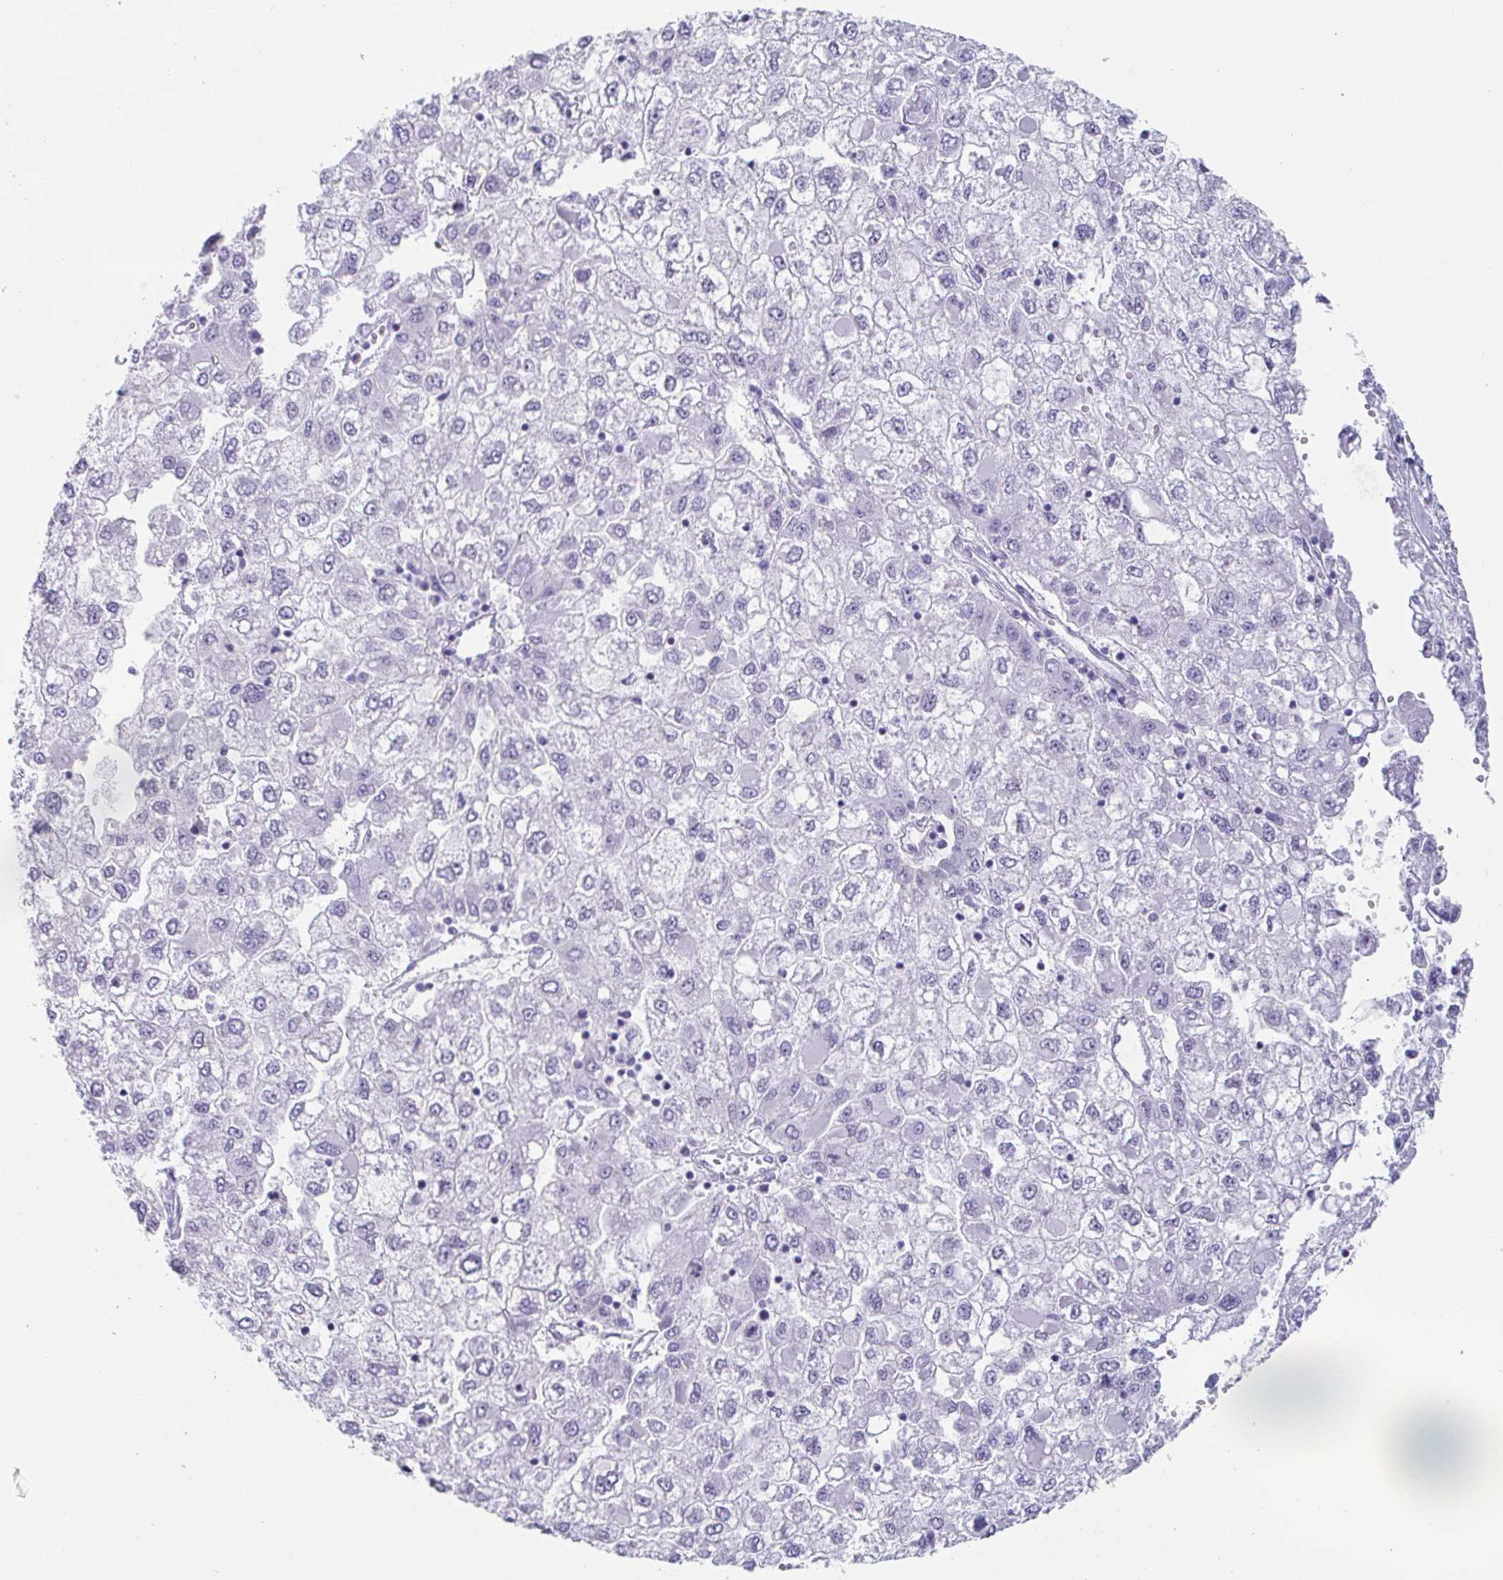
{"staining": {"intensity": "negative", "quantity": "none", "location": "none"}, "tissue": "liver cancer", "cell_type": "Tumor cells", "image_type": "cancer", "snomed": [{"axis": "morphology", "description": "Carcinoma, Hepatocellular, NOS"}, {"axis": "topography", "description": "Liver"}], "caption": "This is an immunohistochemistry (IHC) micrograph of liver cancer. There is no expression in tumor cells.", "gene": "CREG2", "patient": {"sex": "male", "age": 40}}